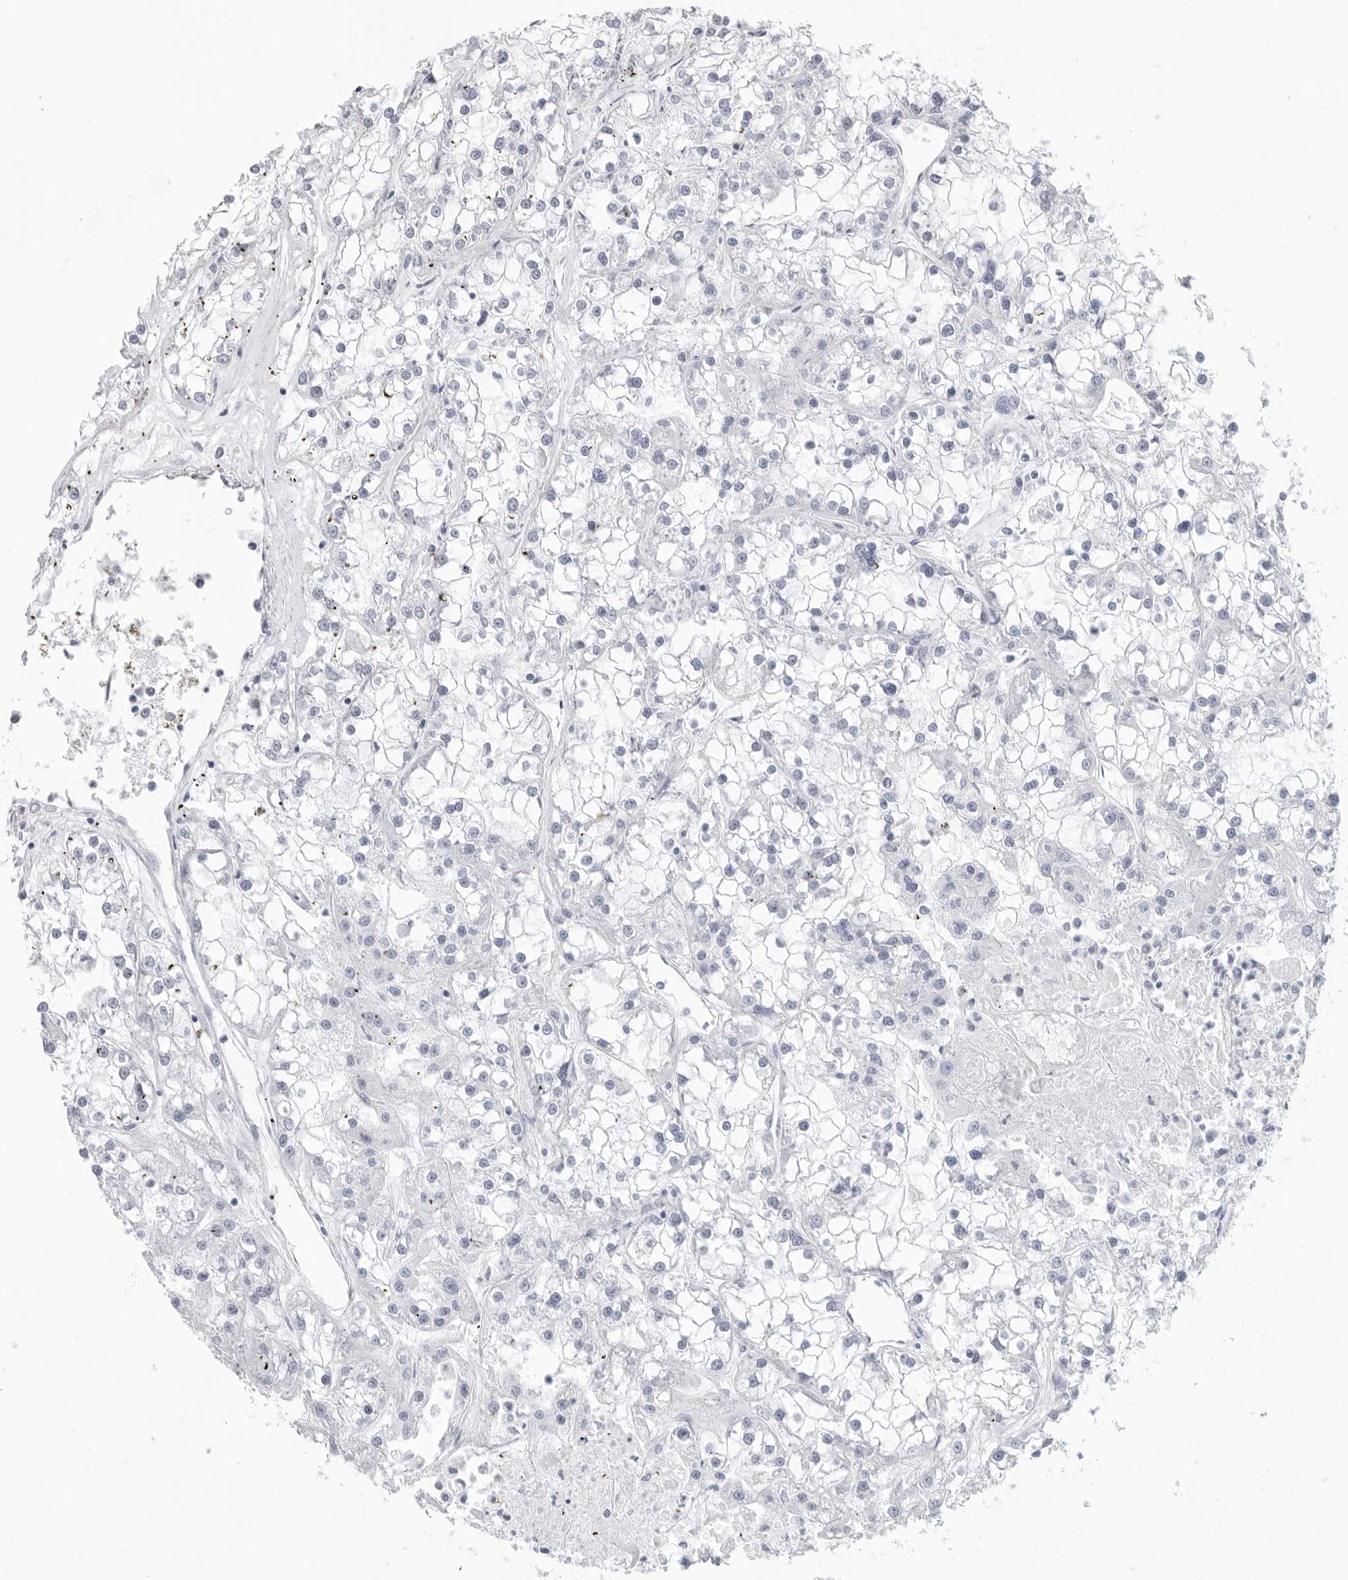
{"staining": {"intensity": "negative", "quantity": "none", "location": "none"}, "tissue": "renal cancer", "cell_type": "Tumor cells", "image_type": "cancer", "snomed": [{"axis": "morphology", "description": "Adenocarcinoma, NOS"}, {"axis": "topography", "description": "Kidney"}], "caption": "Protein analysis of renal cancer (adenocarcinoma) demonstrates no significant positivity in tumor cells.", "gene": "ARHGEF10", "patient": {"sex": "female", "age": 52}}